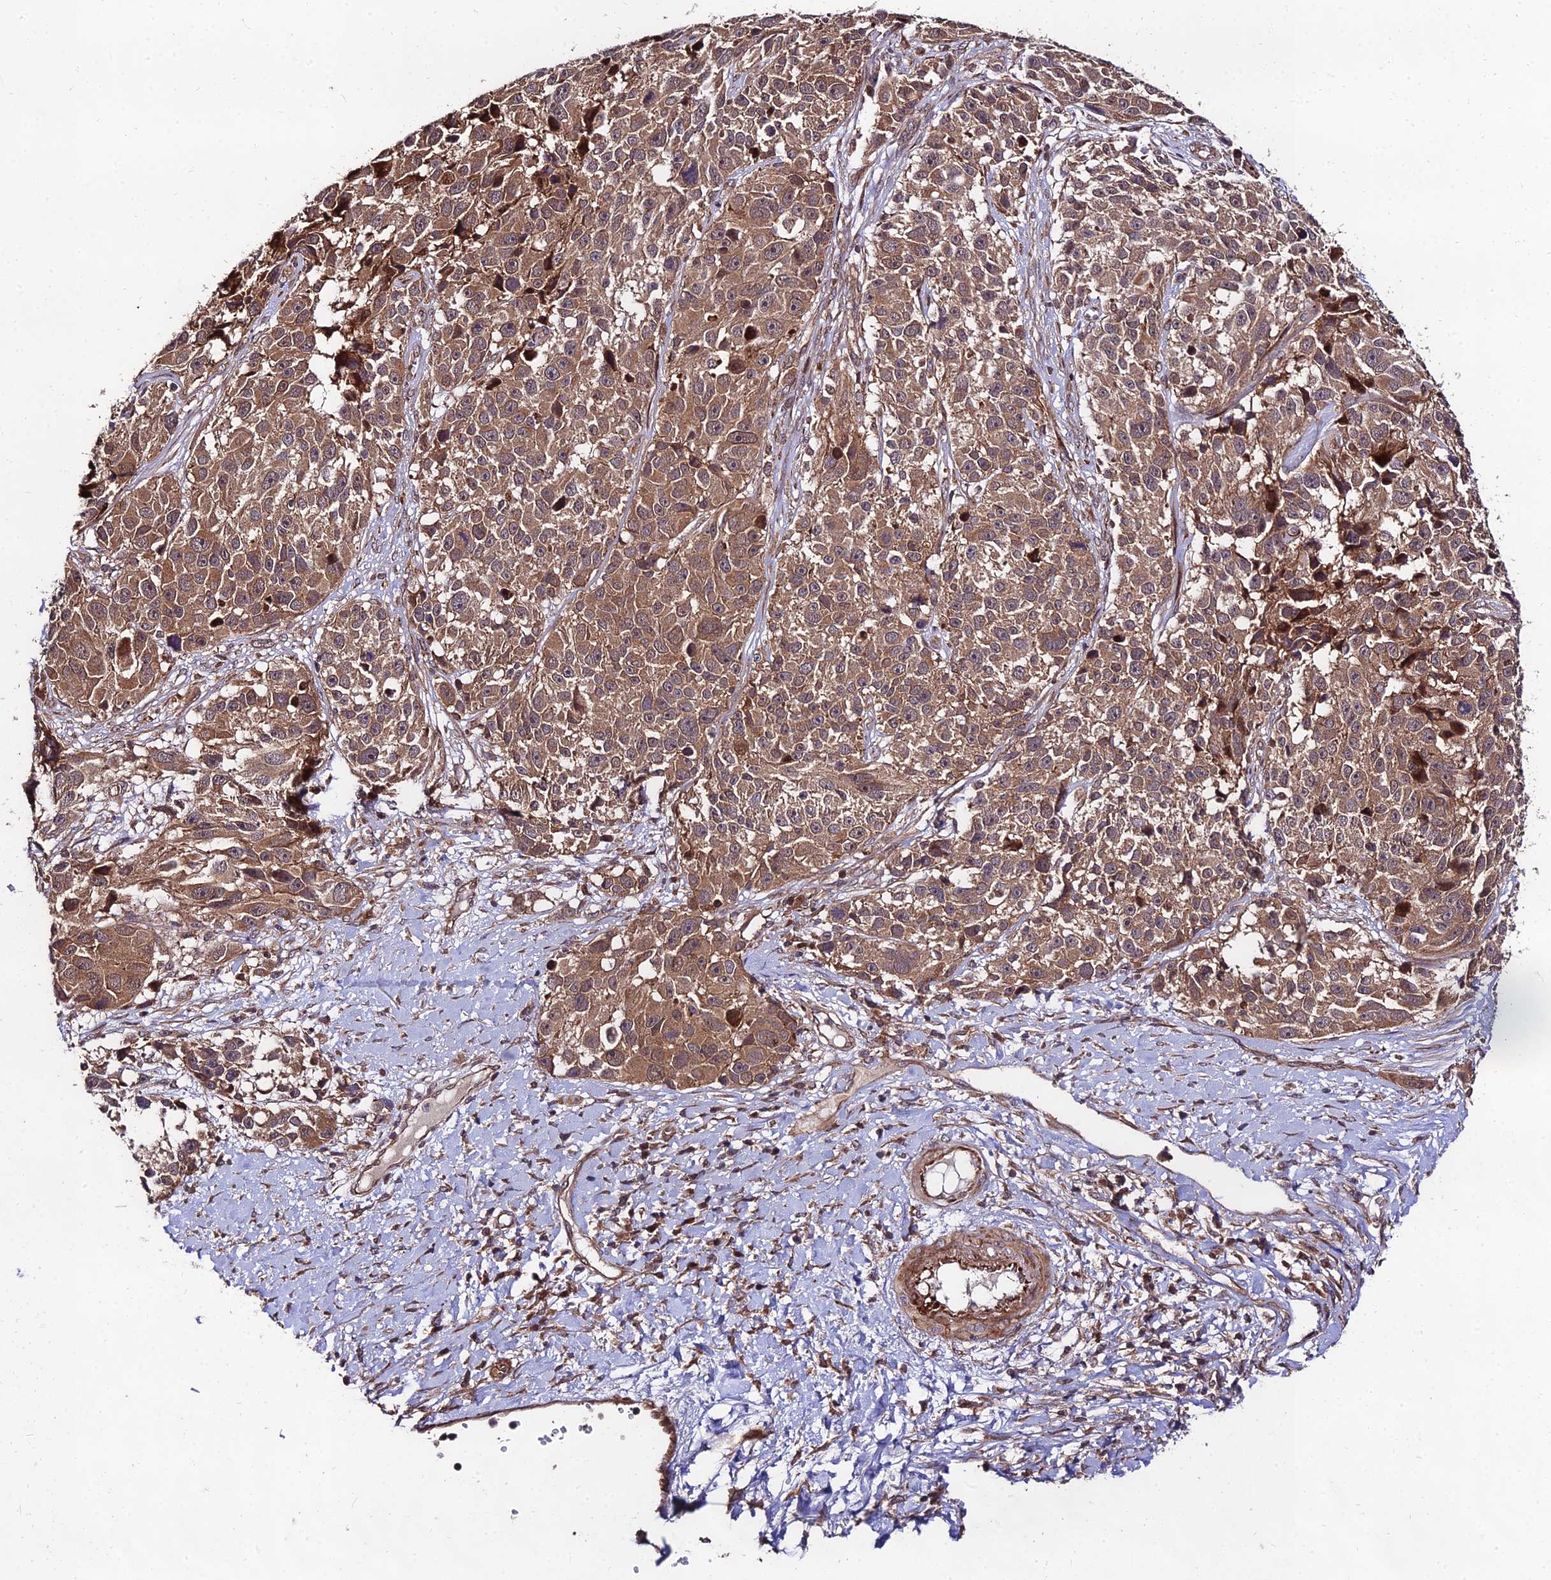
{"staining": {"intensity": "moderate", "quantity": ">75%", "location": "cytoplasmic/membranous"}, "tissue": "melanoma", "cell_type": "Tumor cells", "image_type": "cancer", "snomed": [{"axis": "morphology", "description": "Malignant melanoma, NOS"}, {"axis": "topography", "description": "Skin"}], "caption": "Moderate cytoplasmic/membranous positivity for a protein is appreciated in approximately >75% of tumor cells of malignant melanoma using IHC.", "gene": "MKKS", "patient": {"sex": "male", "age": 84}}